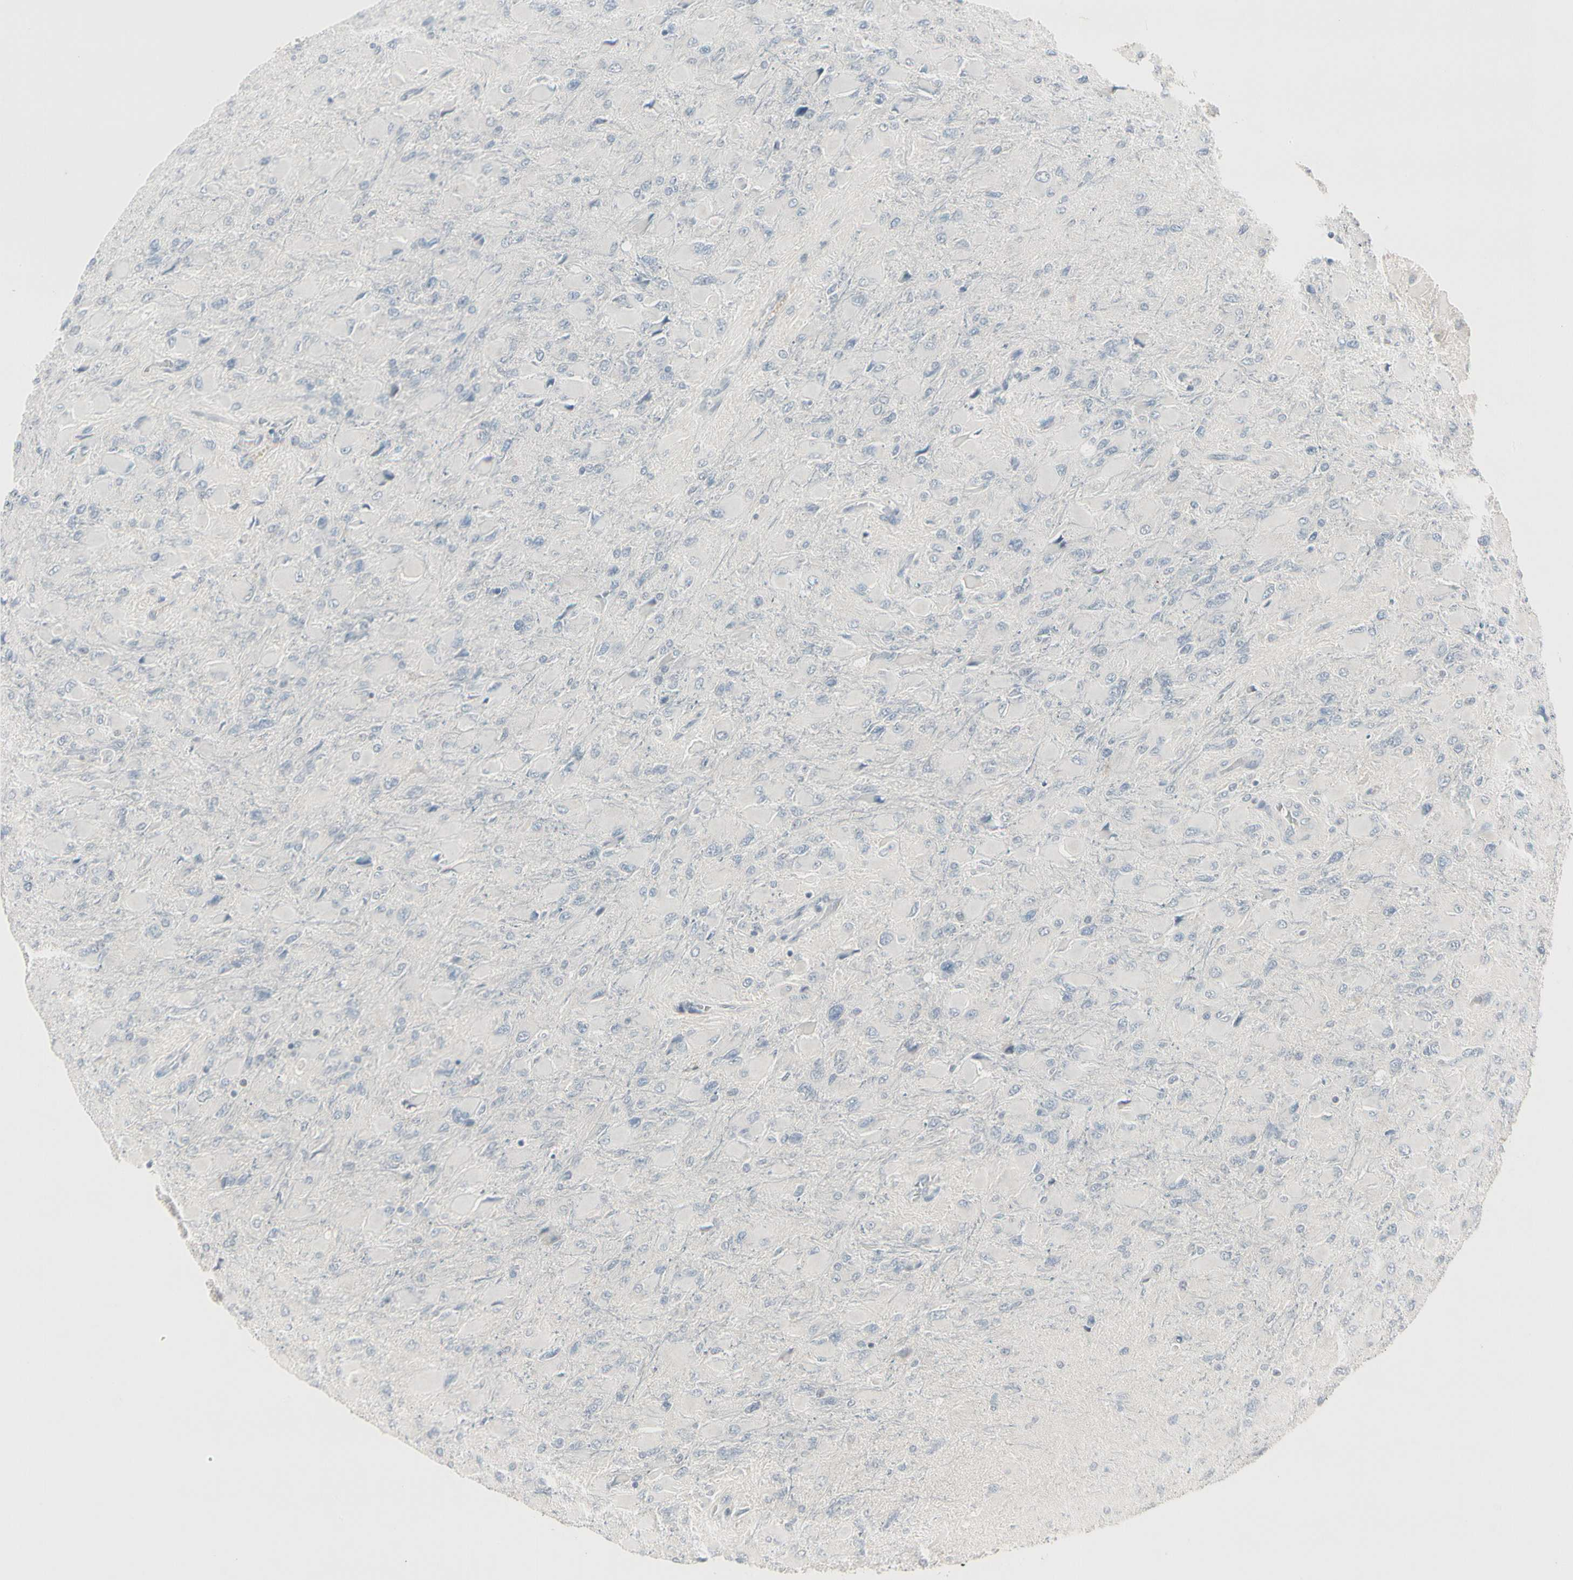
{"staining": {"intensity": "negative", "quantity": "none", "location": "none"}, "tissue": "glioma", "cell_type": "Tumor cells", "image_type": "cancer", "snomed": [{"axis": "morphology", "description": "Glioma, malignant, High grade"}, {"axis": "topography", "description": "Cerebral cortex"}], "caption": "Glioma was stained to show a protein in brown. There is no significant positivity in tumor cells.", "gene": "DMPK", "patient": {"sex": "female", "age": 36}}